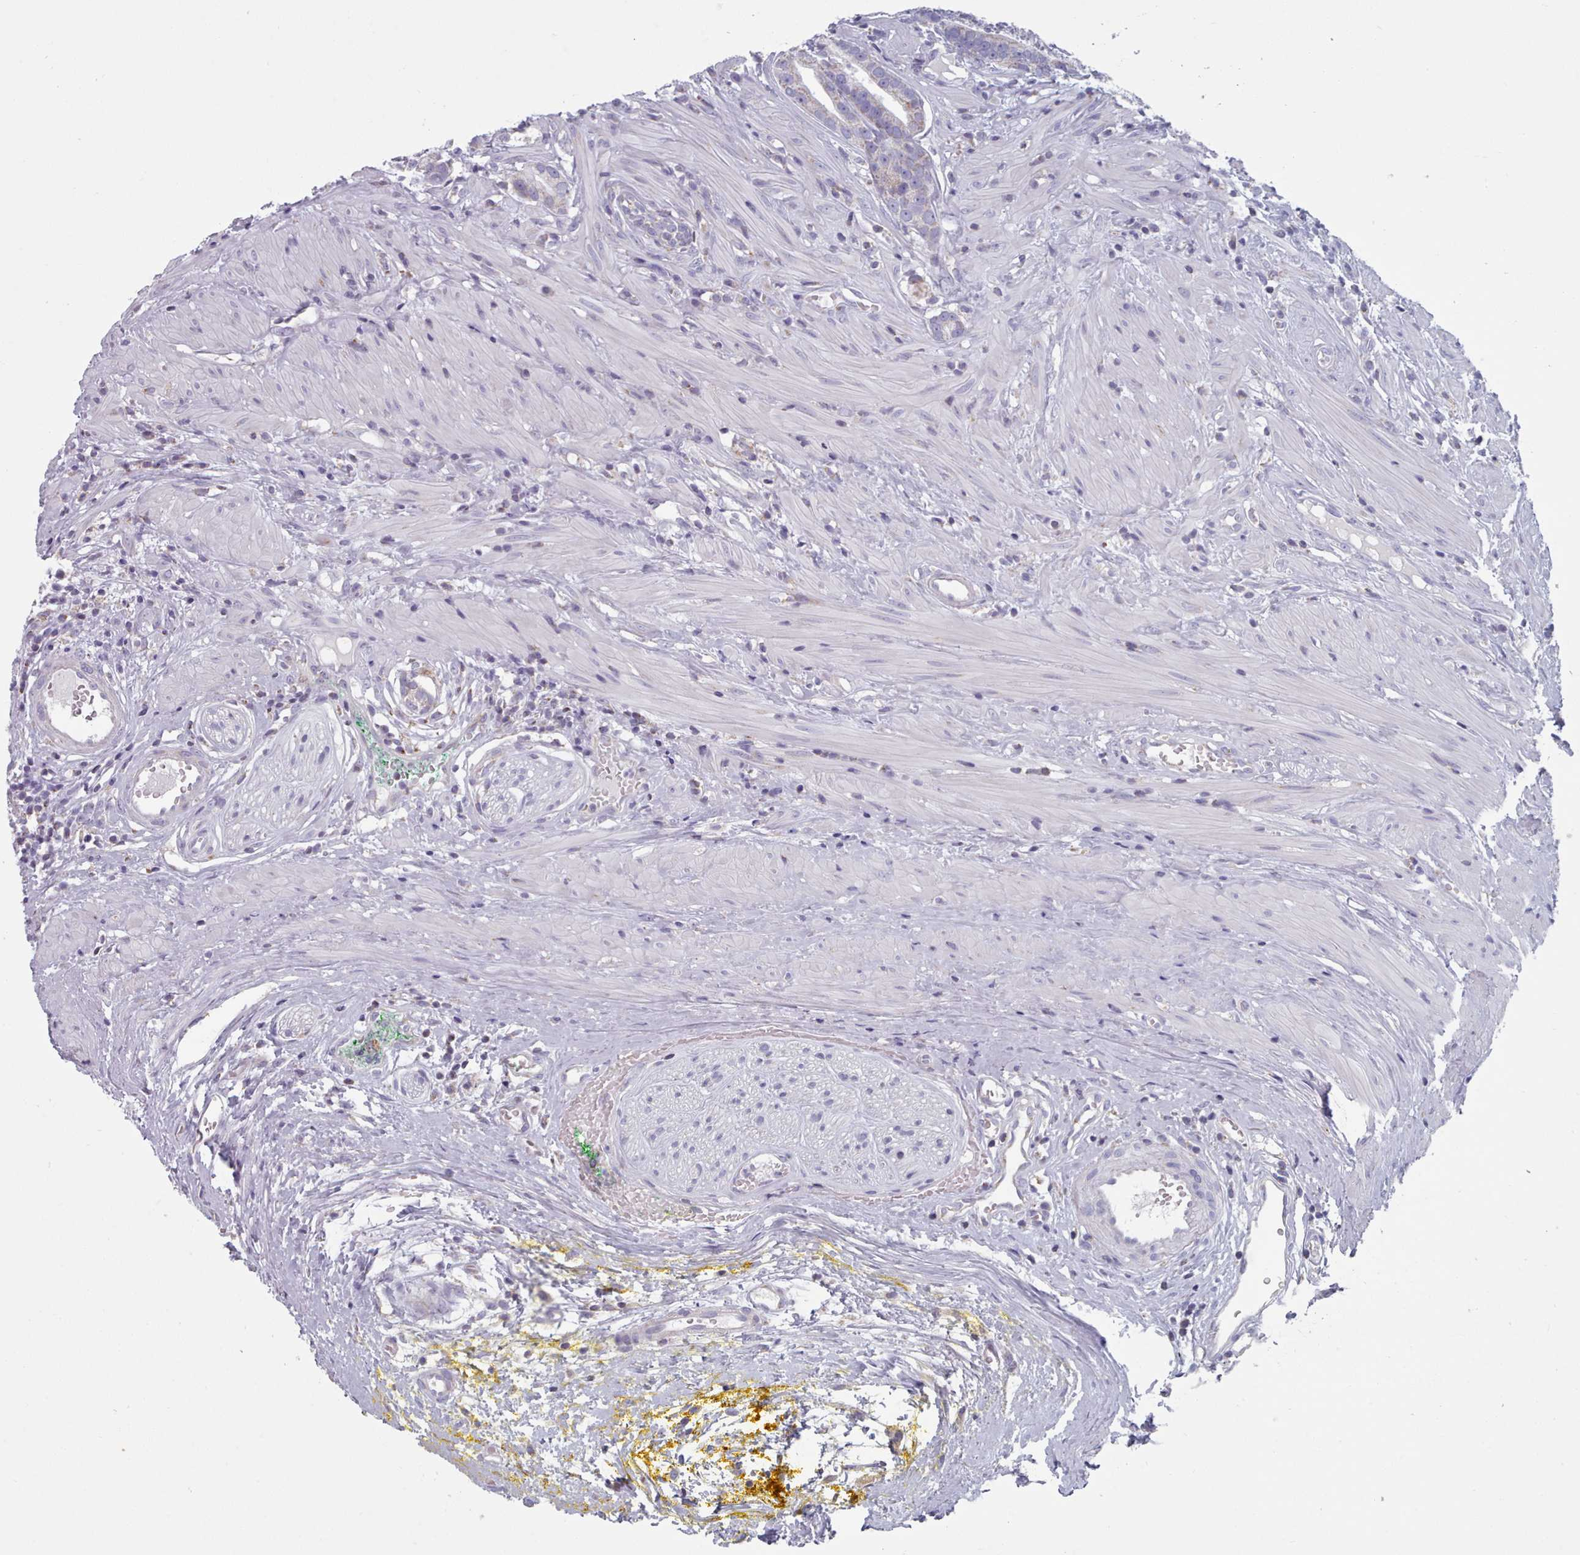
{"staining": {"intensity": "negative", "quantity": "none", "location": "none"}, "tissue": "prostate cancer", "cell_type": "Tumor cells", "image_type": "cancer", "snomed": [{"axis": "morphology", "description": "Adenocarcinoma, High grade"}, {"axis": "topography", "description": "Prostate"}], "caption": "Prostate cancer (high-grade adenocarcinoma) was stained to show a protein in brown. There is no significant expression in tumor cells. (Immunohistochemistry, brightfield microscopy, high magnification).", "gene": "FAM170B", "patient": {"sex": "male", "age": 67}}